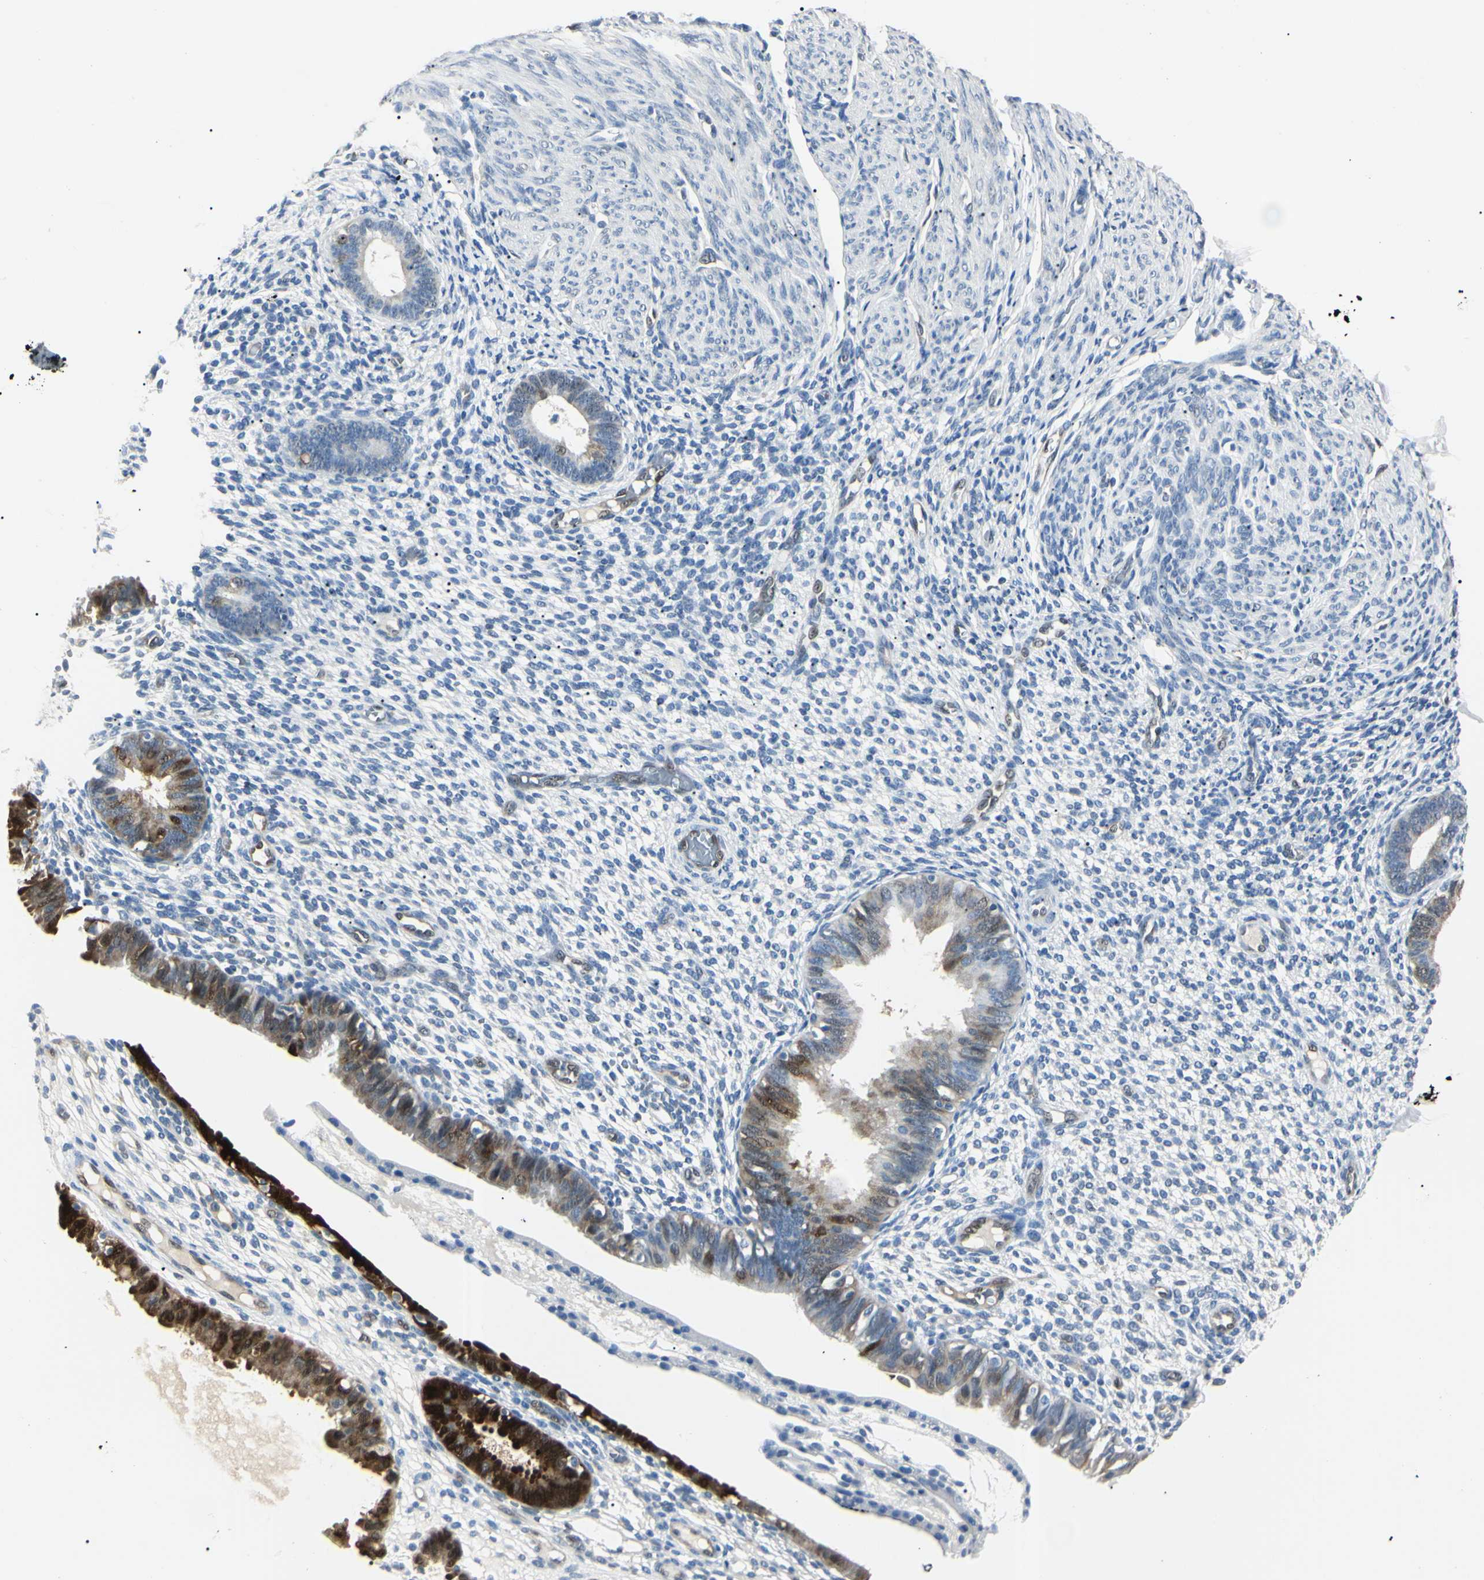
{"staining": {"intensity": "negative", "quantity": "none", "location": "none"}, "tissue": "endometrium", "cell_type": "Cells in endometrial stroma", "image_type": "normal", "snomed": [{"axis": "morphology", "description": "Normal tissue, NOS"}, {"axis": "topography", "description": "Endometrium"}], "caption": "Cells in endometrial stroma show no significant staining in unremarkable endometrium.", "gene": "AKR1C3", "patient": {"sex": "female", "age": 61}}